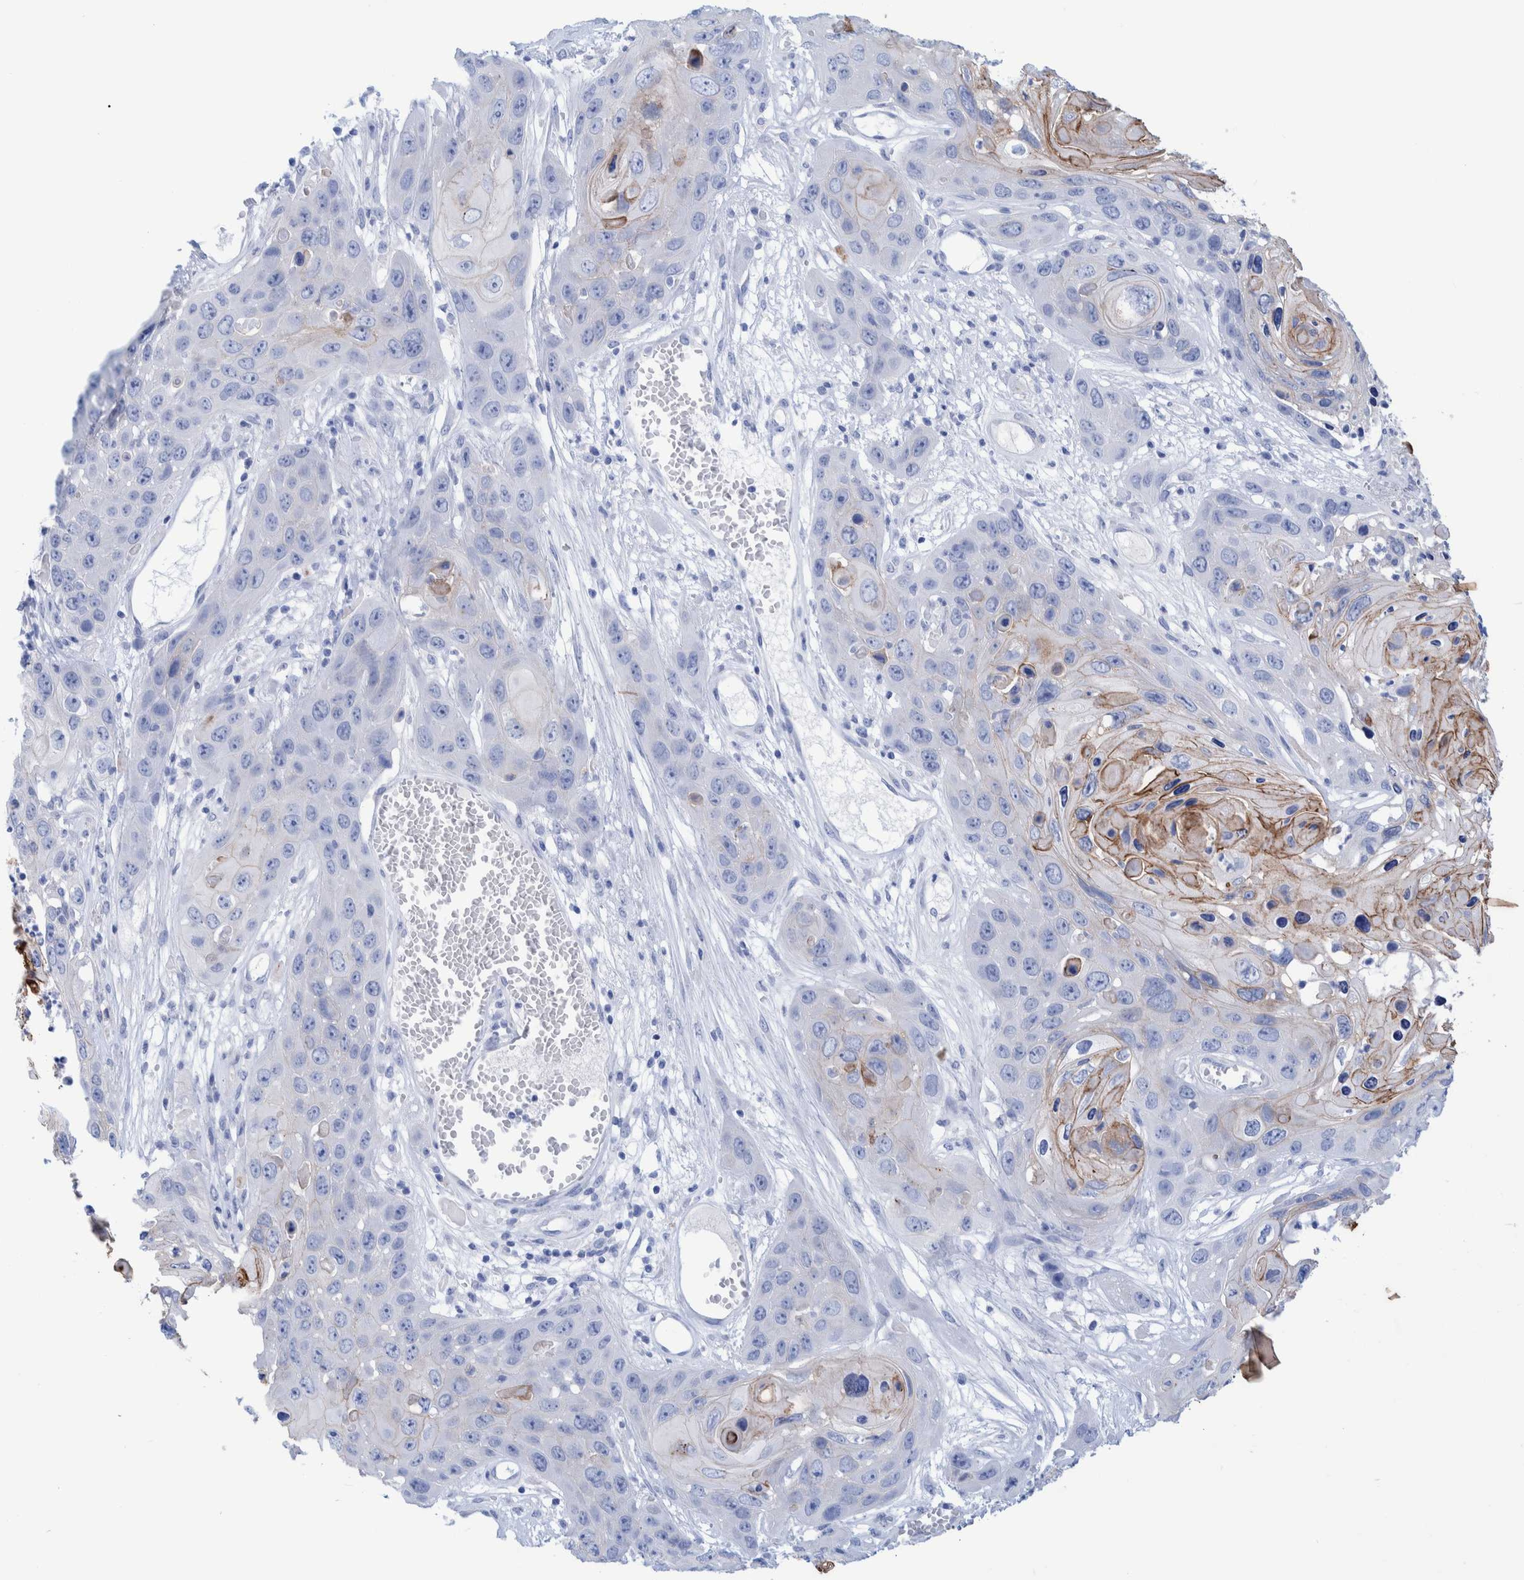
{"staining": {"intensity": "moderate", "quantity": "<25%", "location": "cytoplasmic/membranous"}, "tissue": "skin cancer", "cell_type": "Tumor cells", "image_type": "cancer", "snomed": [{"axis": "morphology", "description": "Squamous cell carcinoma, NOS"}, {"axis": "topography", "description": "Skin"}], "caption": "This is a micrograph of IHC staining of skin cancer (squamous cell carcinoma), which shows moderate positivity in the cytoplasmic/membranous of tumor cells.", "gene": "PERP", "patient": {"sex": "male", "age": 55}}